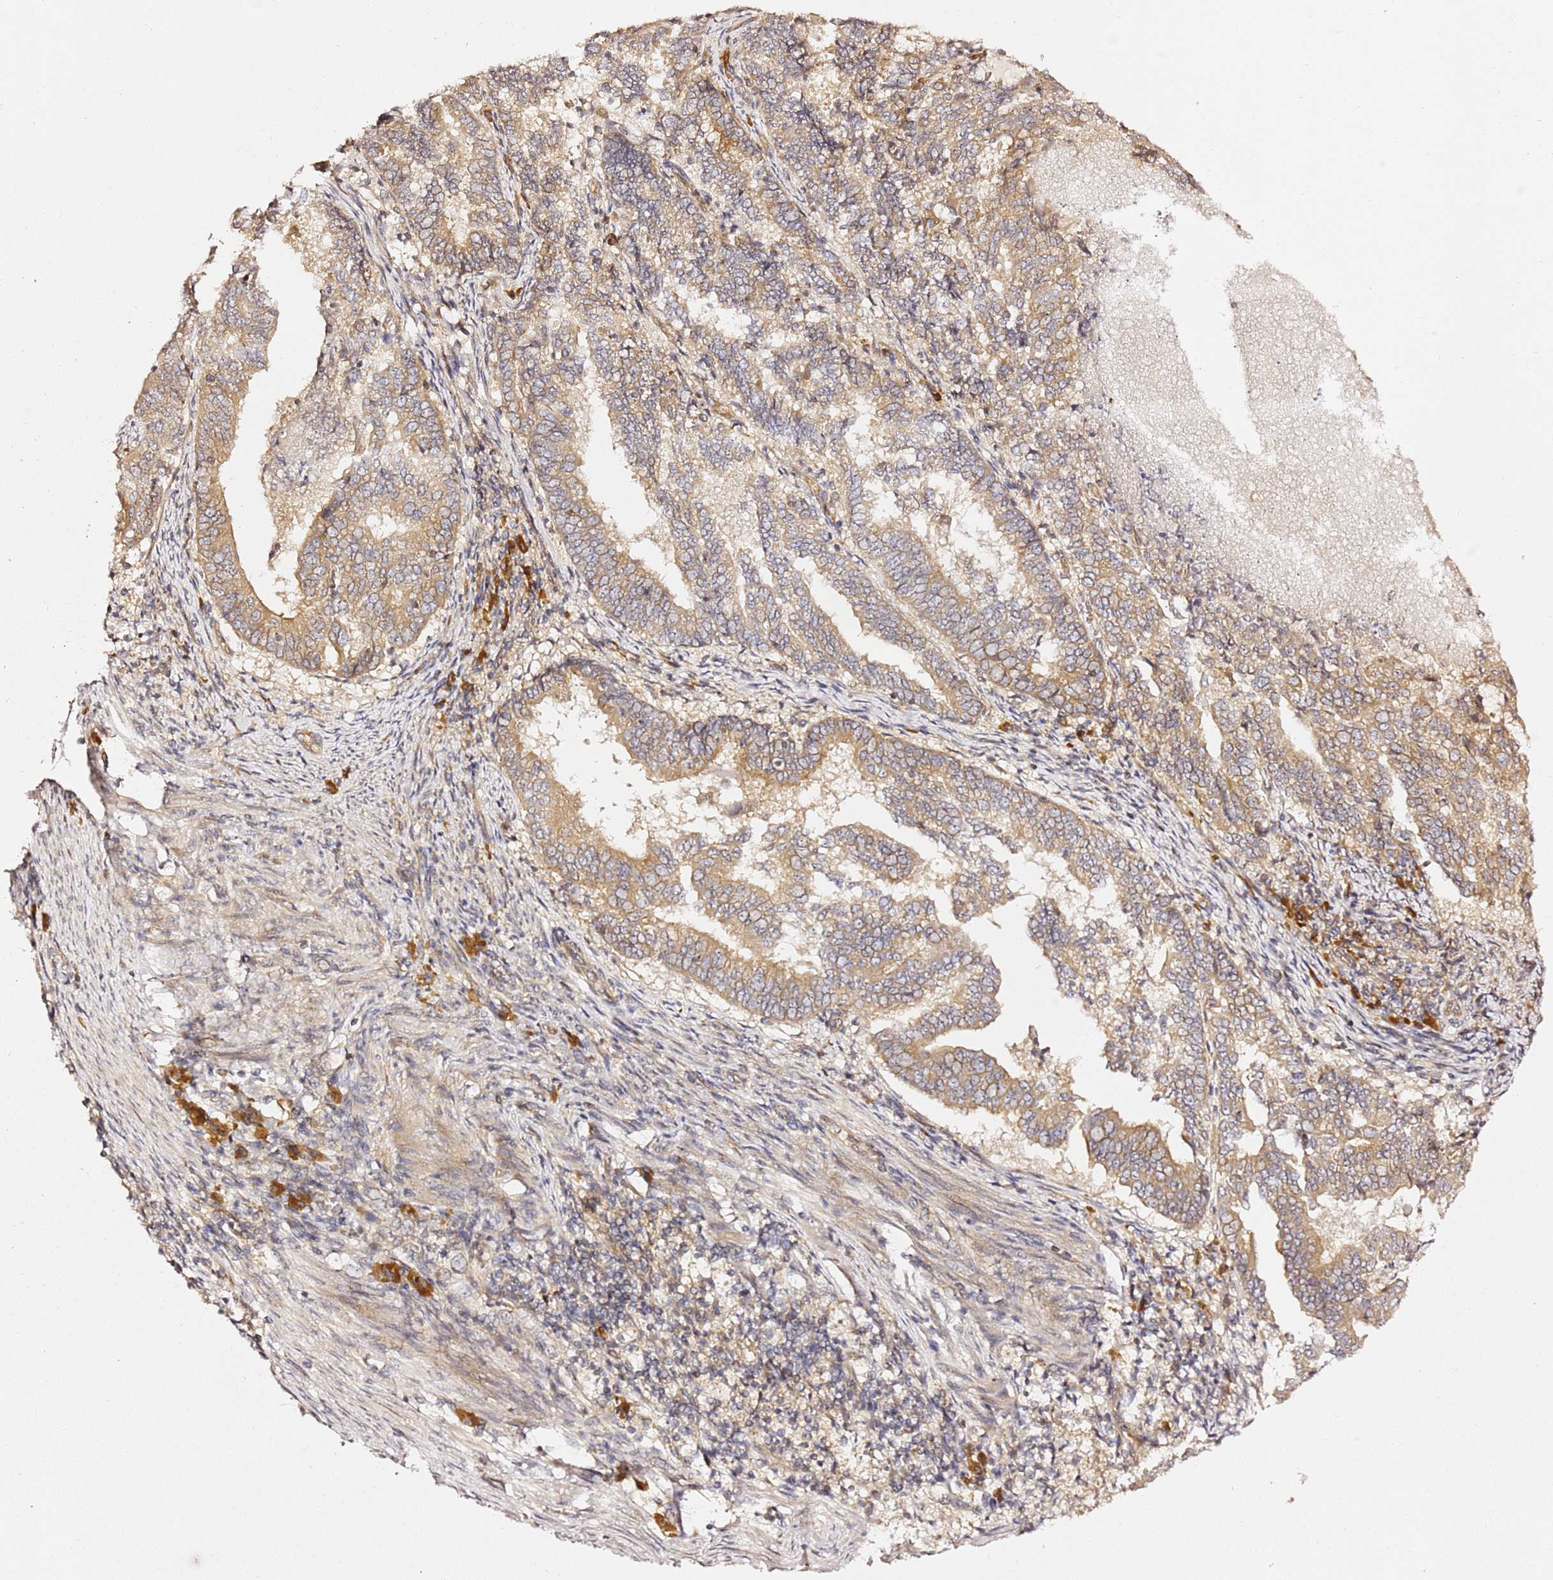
{"staining": {"intensity": "moderate", "quantity": ">75%", "location": "cytoplasmic/membranous"}, "tissue": "endometrial cancer", "cell_type": "Tumor cells", "image_type": "cancer", "snomed": [{"axis": "morphology", "description": "Adenocarcinoma, NOS"}, {"axis": "topography", "description": "Endometrium"}], "caption": "Endometrial cancer tissue demonstrates moderate cytoplasmic/membranous positivity in approximately >75% of tumor cells", "gene": "OSBPL2", "patient": {"sex": "female", "age": 80}}